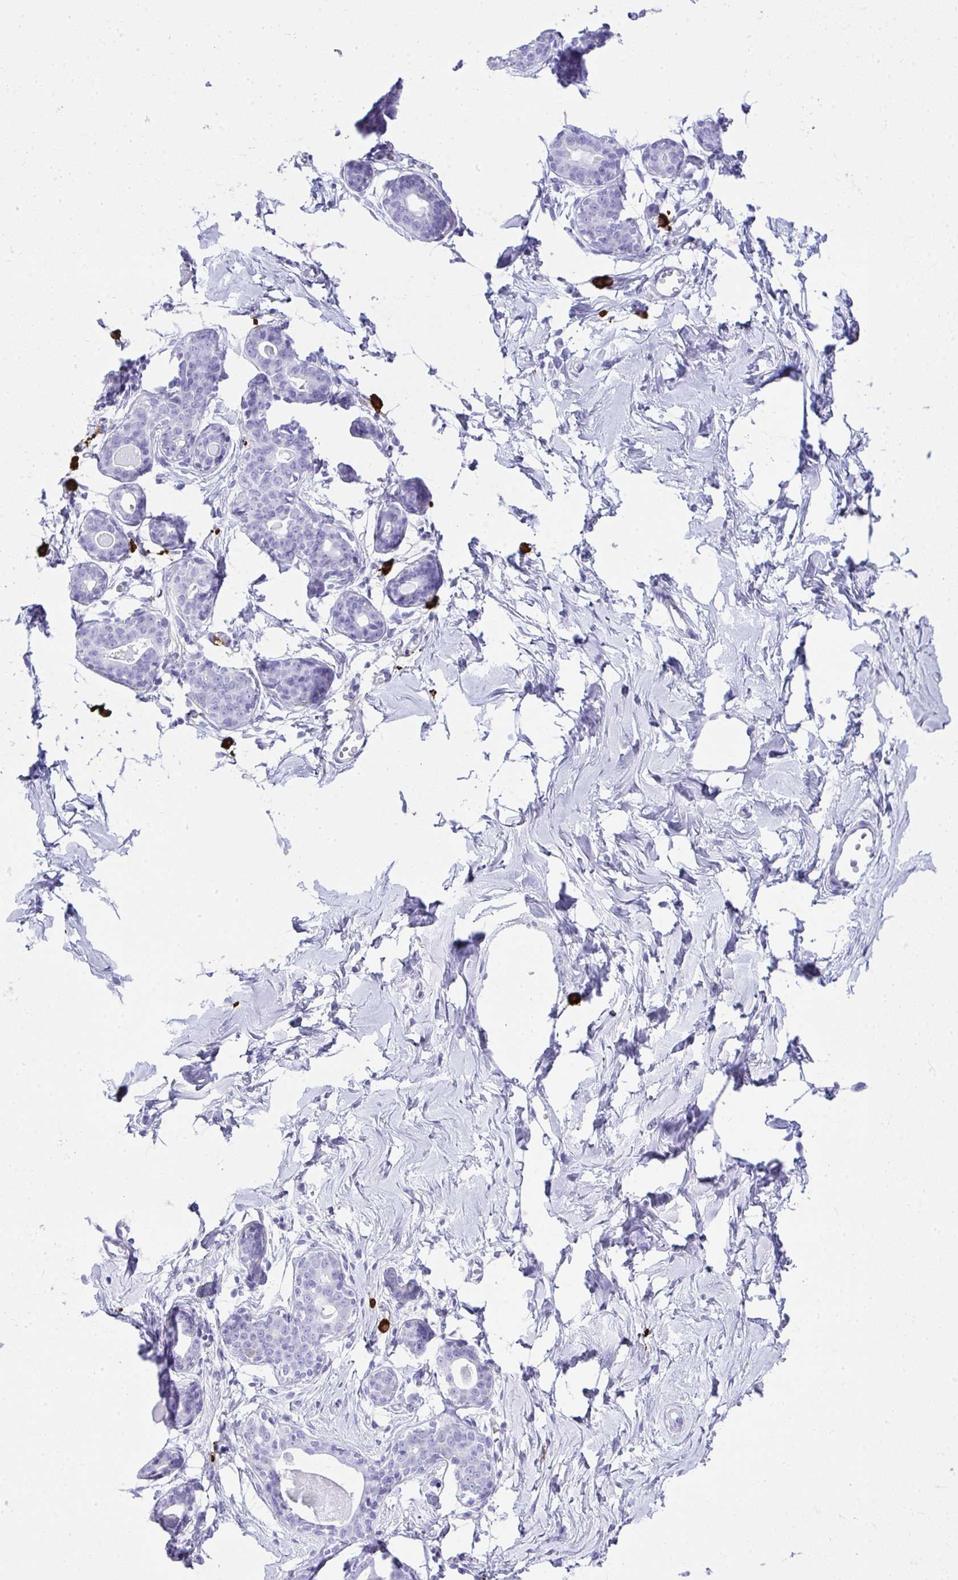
{"staining": {"intensity": "negative", "quantity": "none", "location": "none"}, "tissue": "breast", "cell_type": "Adipocytes", "image_type": "normal", "snomed": [{"axis": "morphology", "description": "Normal tissue, NOS"}, {"axis": "topography", "description": "Breast"}], "caption": "Immunohistochemistry (IHC) photomicrograph of benign breast stained for a protein (brown), which reveals no expression in adipocytes. (DAB (3,3'-diaminobenzidine) IHC, high magnification).", "gene": "CDADC1", "patient": {"sex": "female", "age": 45}}